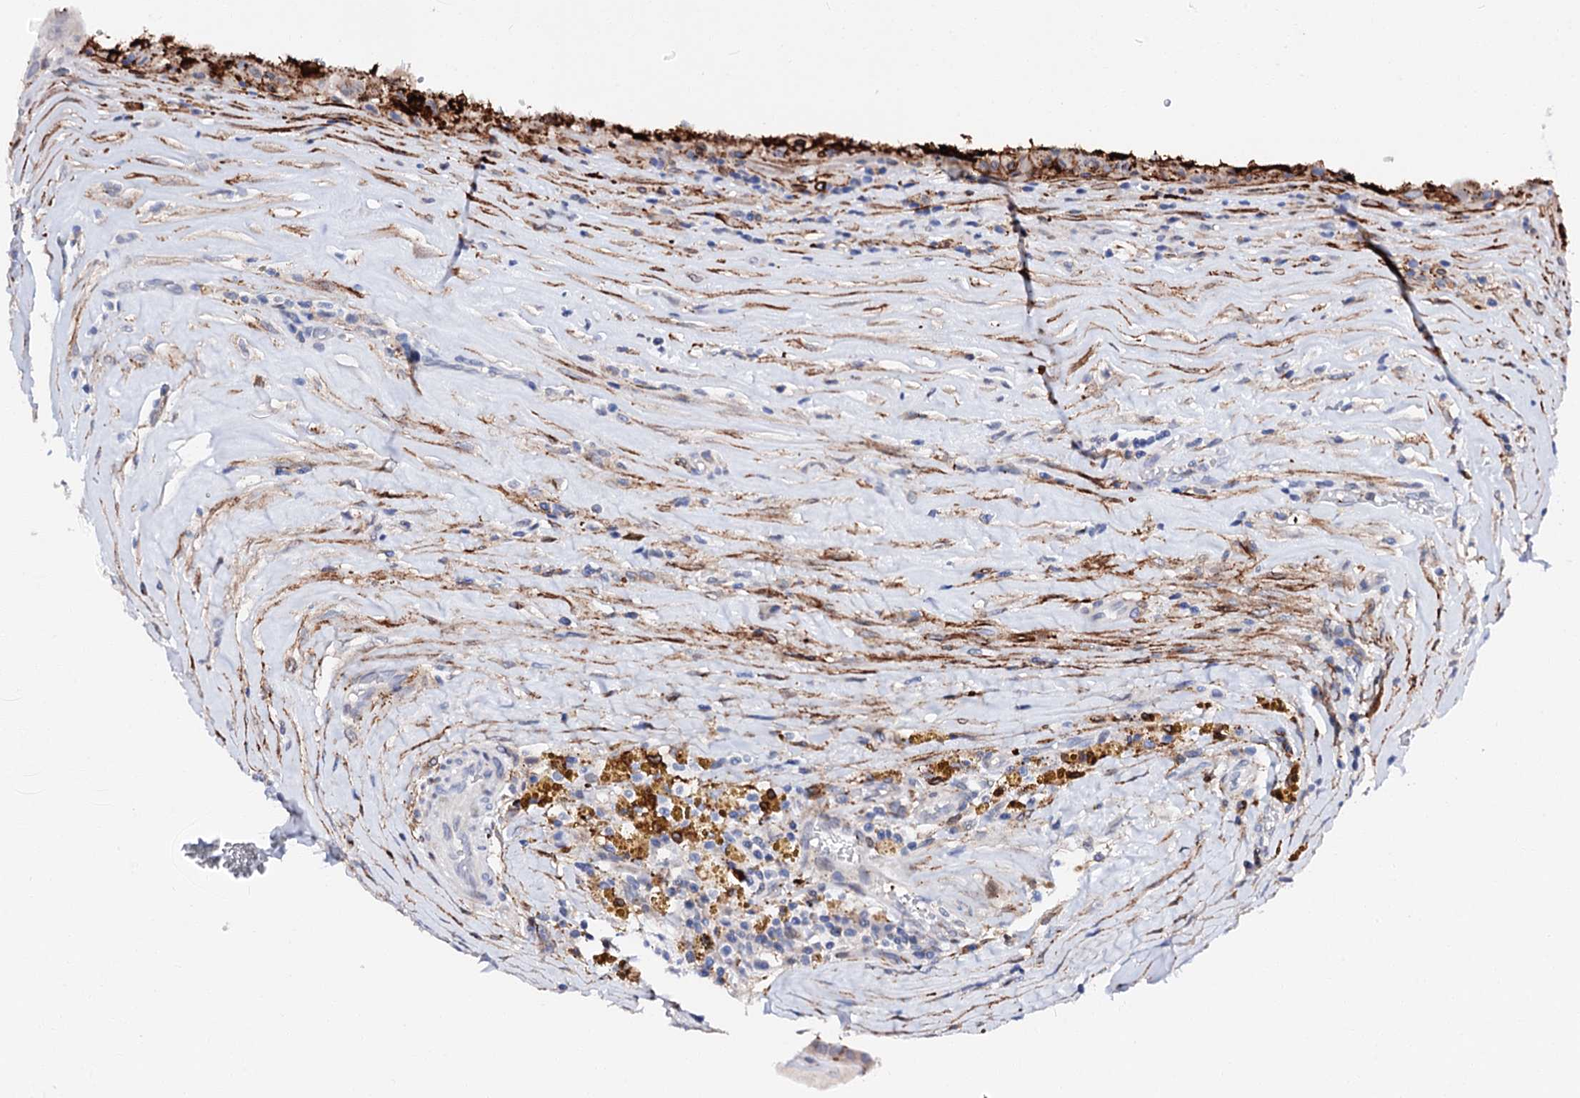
{"staining": {"intensity": "strong", "quantity": "<25%", "location": "cytoplasmic/membranous"}, "tissue": "thyroid cancer", "cell_type": "Tumor cells", "image_type": "cancer", "snomed": [{"axis": "morphology", "description": "Papillary adenocarcinoma, NOS"}, {"axis": "topography", "description": "Thyroid gland"}], "caption": "Protein expression analysis of human thyroid cancer reveals strong cytoplasmic/membranous positivity in about <25% of tumor cells. (DAB = brown stain, brightfield microscopy at high magnification).", "gene": "MED13L", "patient": {"sex": "male", "age": 77}}